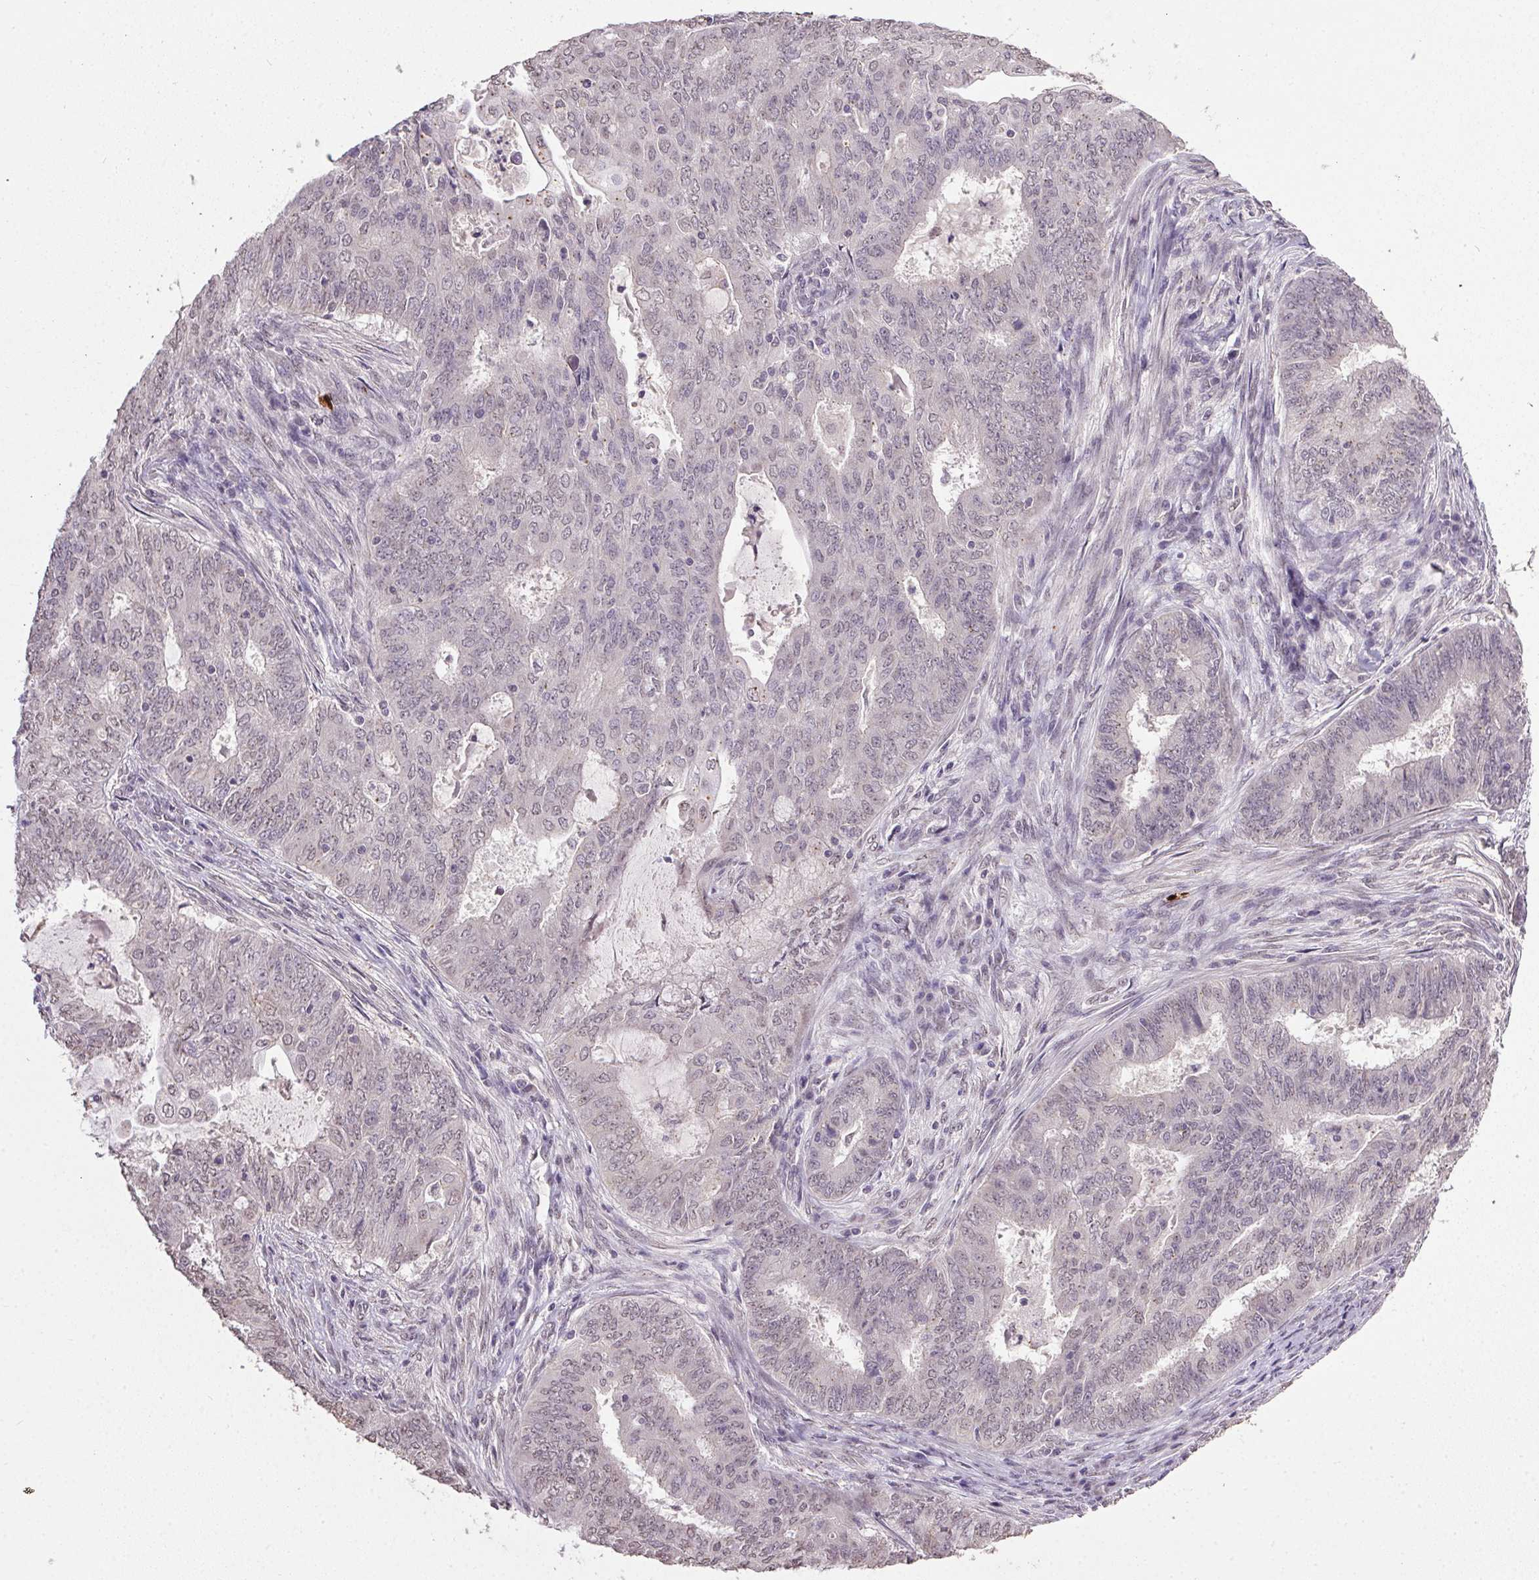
{"staining": {"intensity": "negative", "quantity": "none", "location": "none"}, "tissue": "endometrial cancer", "cell_type": "Tumor cells", "image_type": "cancer", "snomed": [{"axis": "morphology", "description": "Adenocarcinoma, NOS"}, {"axis": "topography", "description": "Endometrium"}], "caption": "There is no significant expression in tumor cells of adenocarcinoma (endometrial).", "gene": "PPP4R4", "patient": {"sex": "female", "age": 62}}